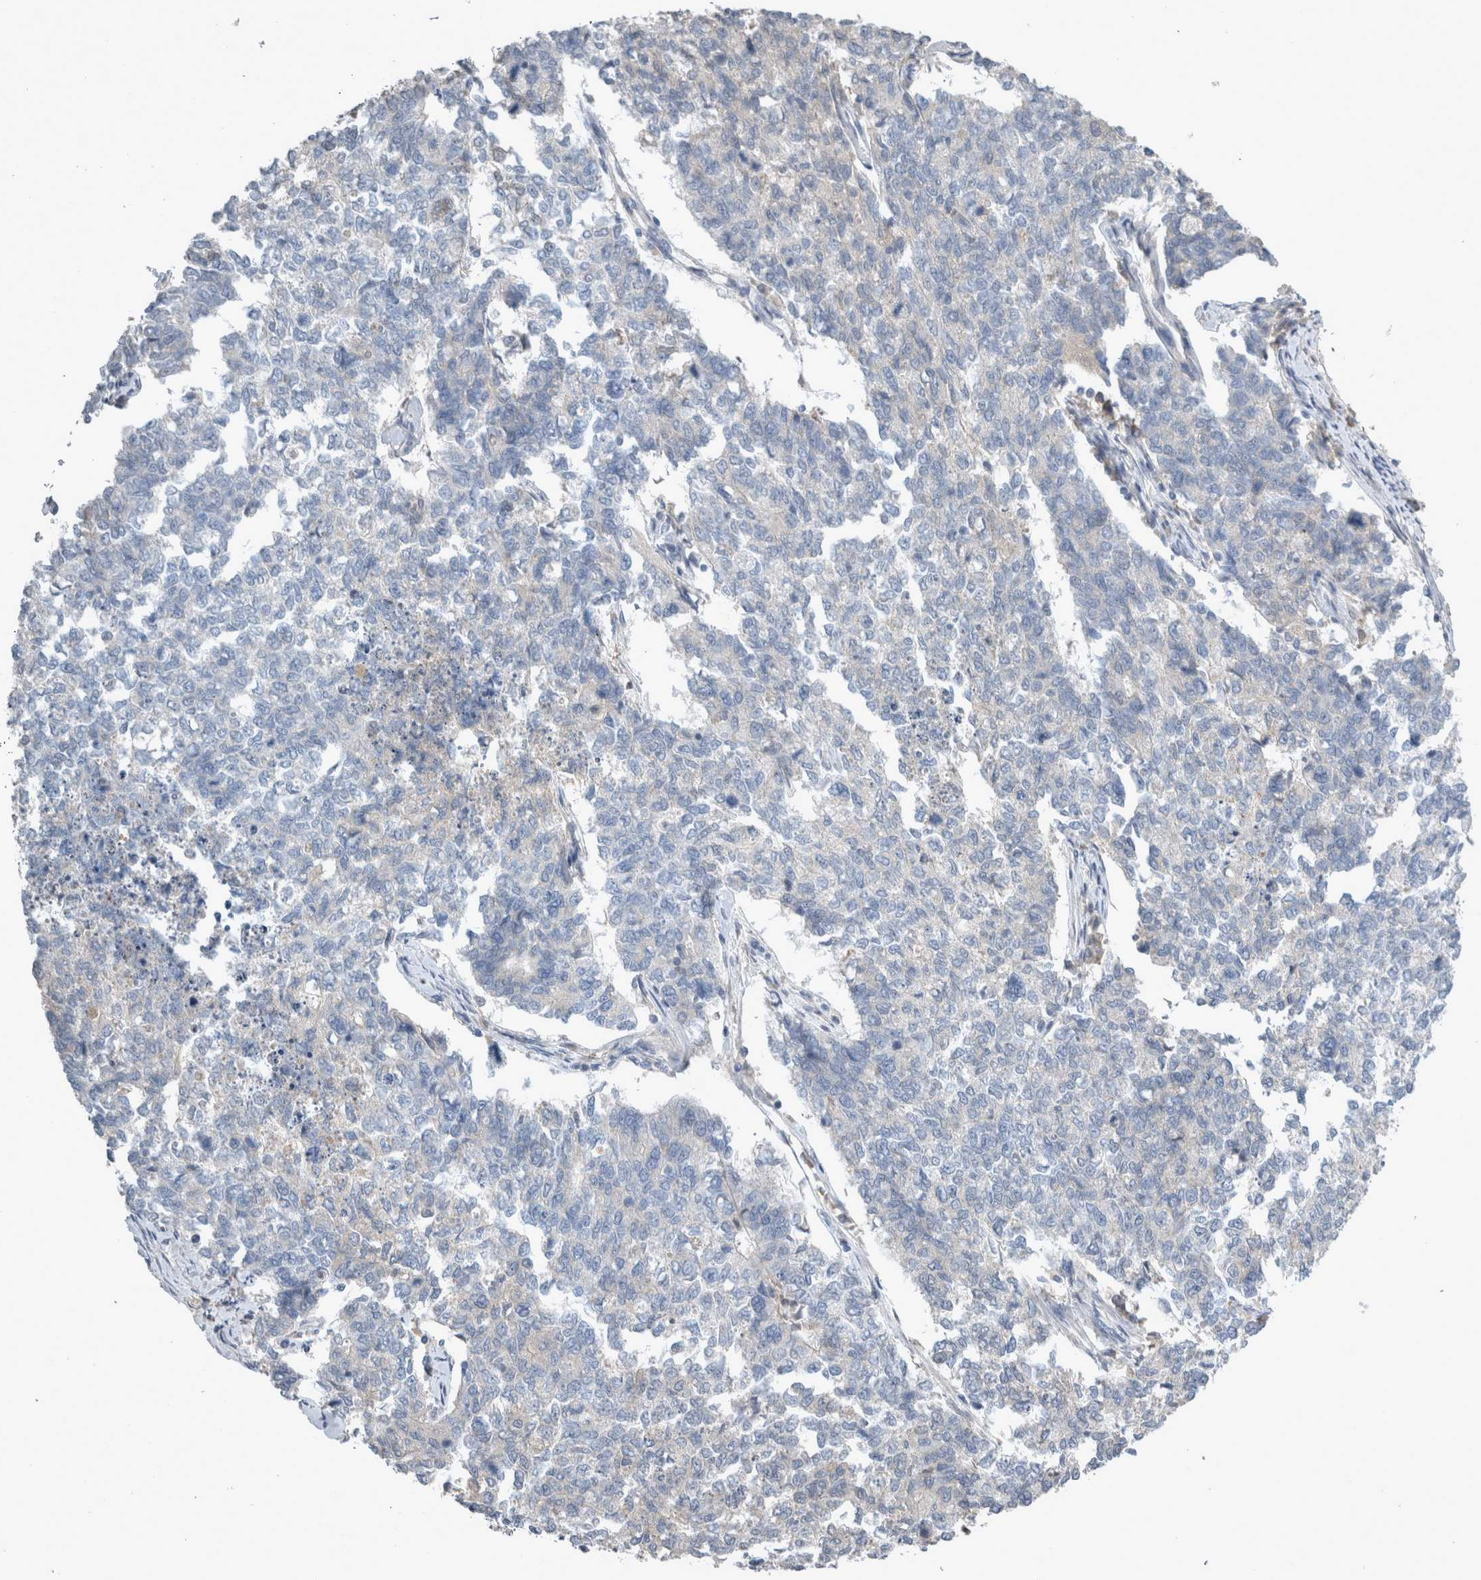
{"staining": {"intensity": "negative", "quantity": "none", "location": "none"}, "tissue": "cervical cancer", "cell_type": "Tumor cells", "image_type": "cancer", "snomed": [{"axis": "morphology", "description": "Squamous cell carcinoma, NOS"}, {"axis": "topography", "description": "Cervix"}], "caption": "A histopathology image of cervical cancer (squamous cell carcinoma) stained for a protein exhibits no brown staining in tumor cells.", "gene": "SLC22A11", "patient": {"sex": "female", "age": 63}}